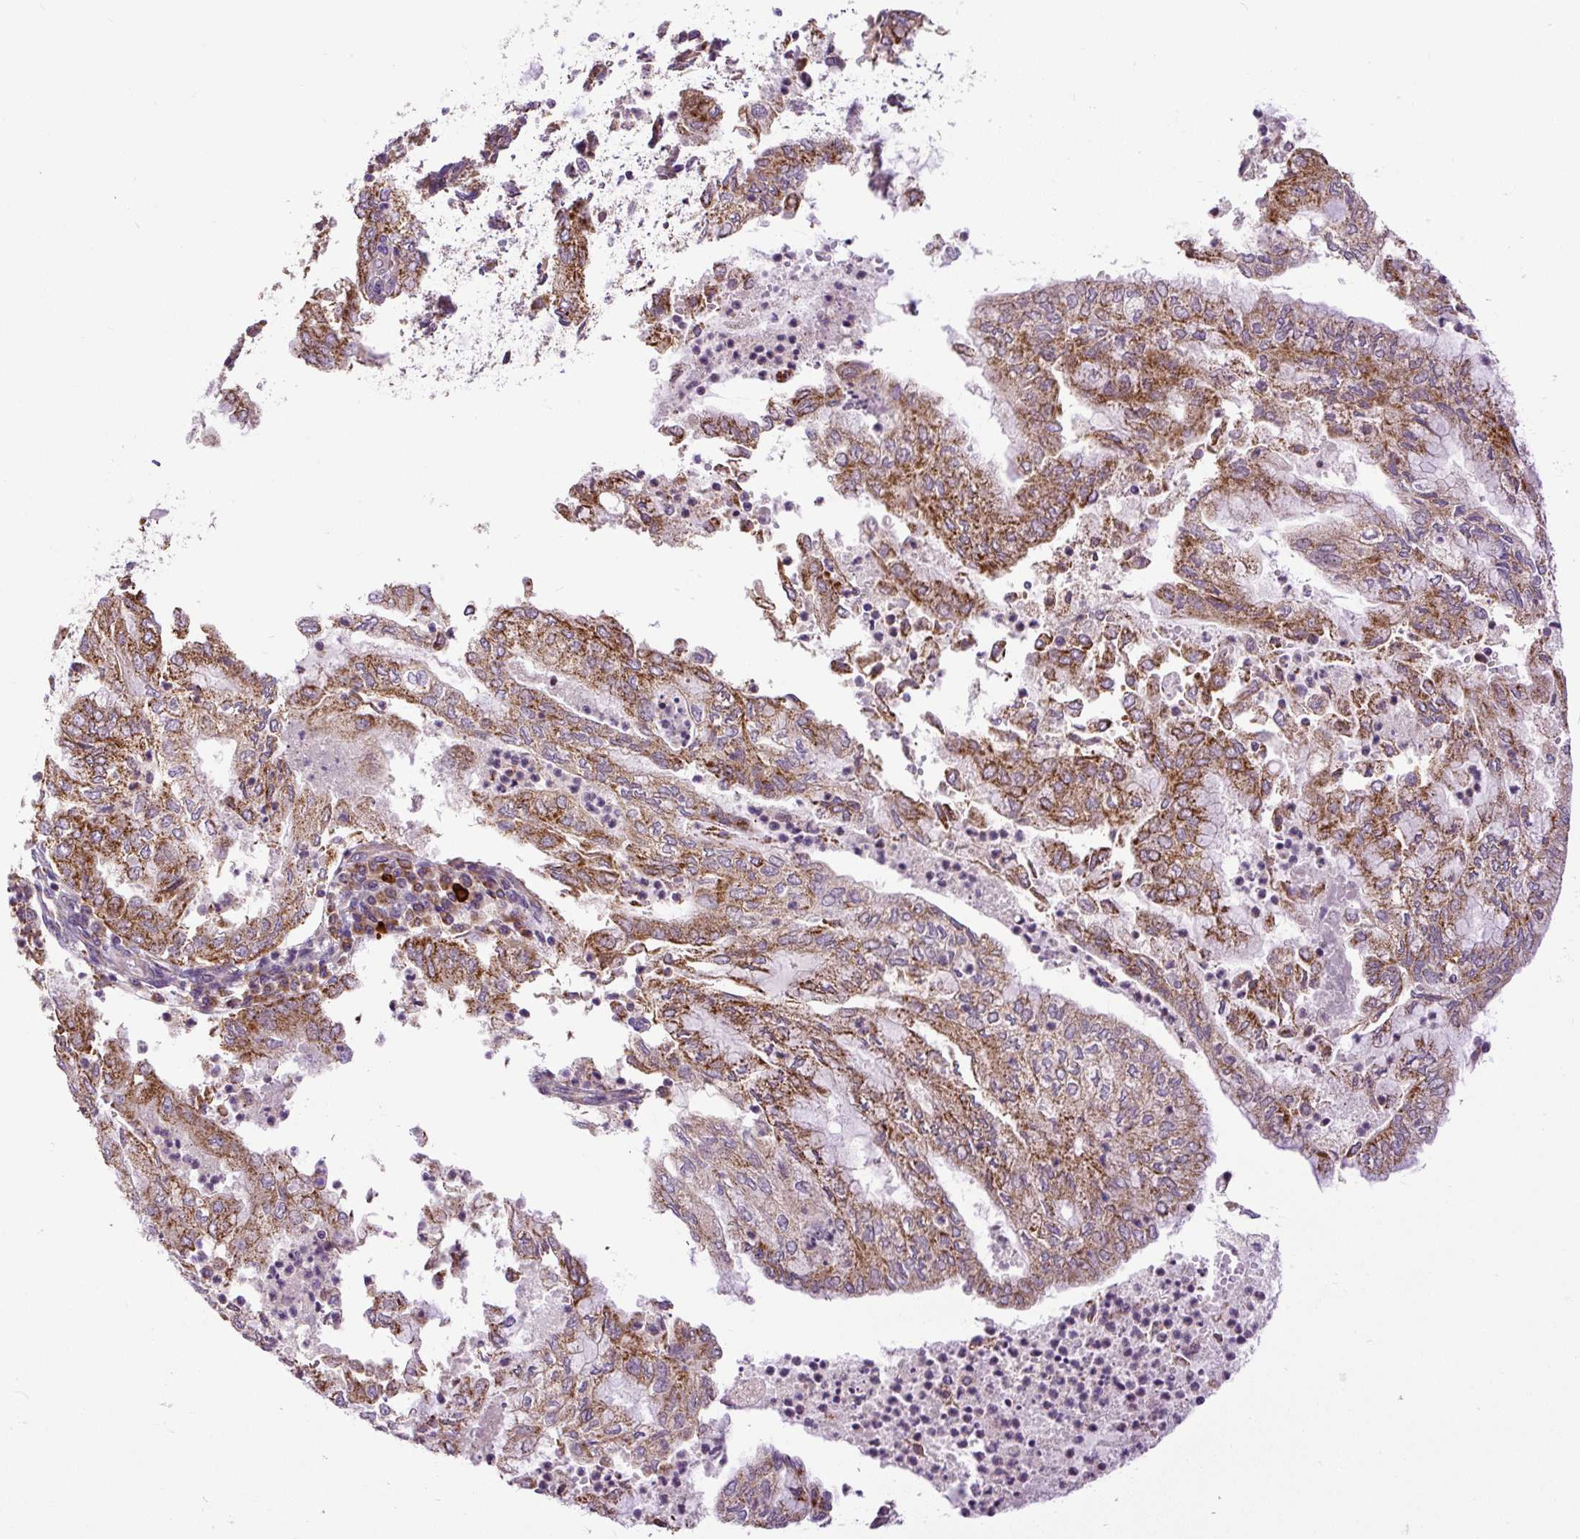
{"staining": {"intensity": "moderate", "quantity": ">75%", "location": "cytoplasmic/membranous"}, "tissue": "endometrial cancer", "cell_type": "Tumor cells", "image_type": "cancer", "snomed": [{"axis": "morphology", "description": "Adenocarcinoma, NOS"}, {"axis": "topography", "description": "Endometrium"}], "caption": "Human adenocarcinoma (endometrial) stained with a brown dye demonstrates moderate cytoplasmic/membranous positive positivity in approximately >75% of tumor cells.", "gene": "TM2D3", "patient": {"sex": "female", "age": 75}}